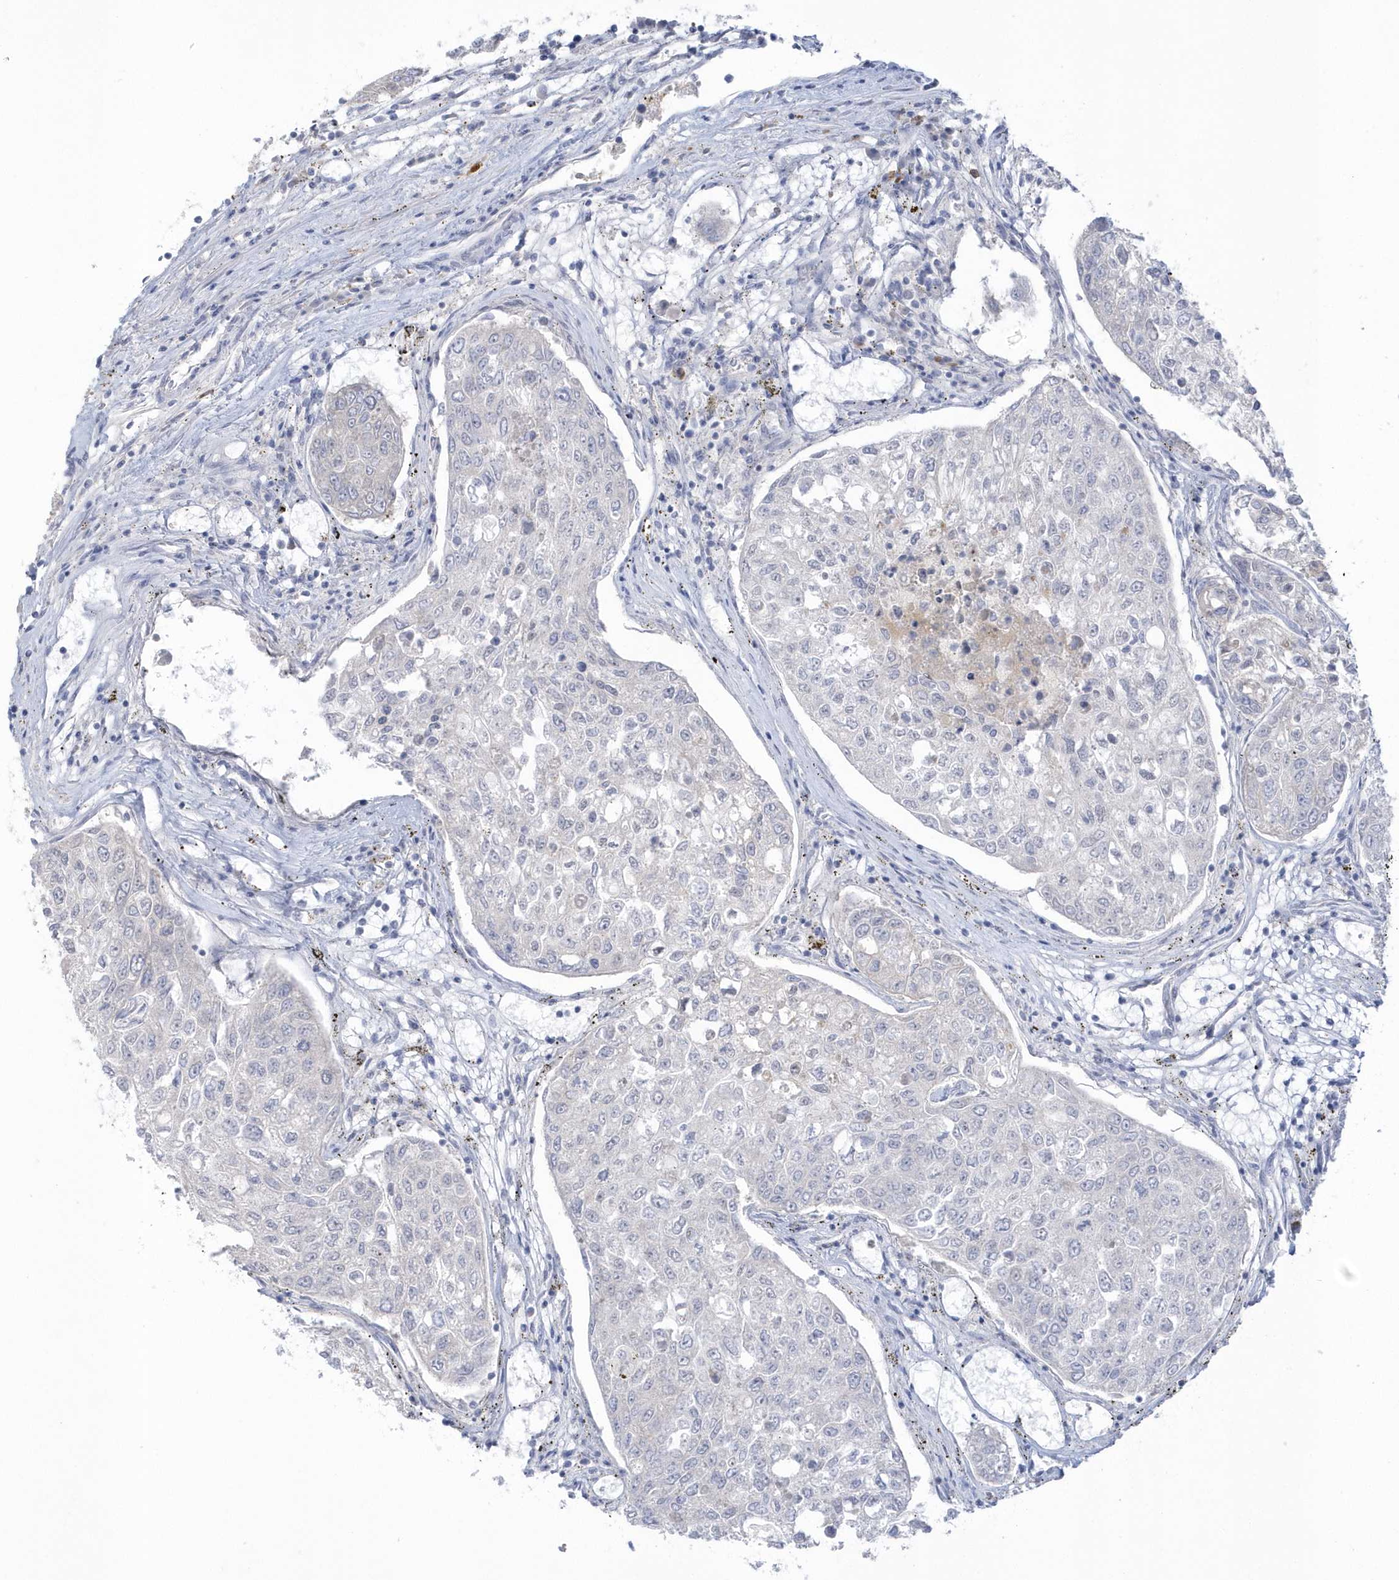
{"staining": {"intensity": "negative", "quantity": "none", "location": "none"}, "tissue": "urothelial cancer", "cell_type": "Tumor cells", "image_type": "cancer", "snomed": [{"axis": "morphology", "description": "Urothelial carcinoma, High grade"}, {"axis": "topography", "description": "Lymph node"}, {"axis": "topography", "description": "Urinary bladder"}], "caption": "This is an immunohistochemistry (IHC) histopathology image of human urothelial cancer. There is no positivity in tumor cells.", "gene": "SEMA3D", "patient": {"sex": "male", "age": 51}}